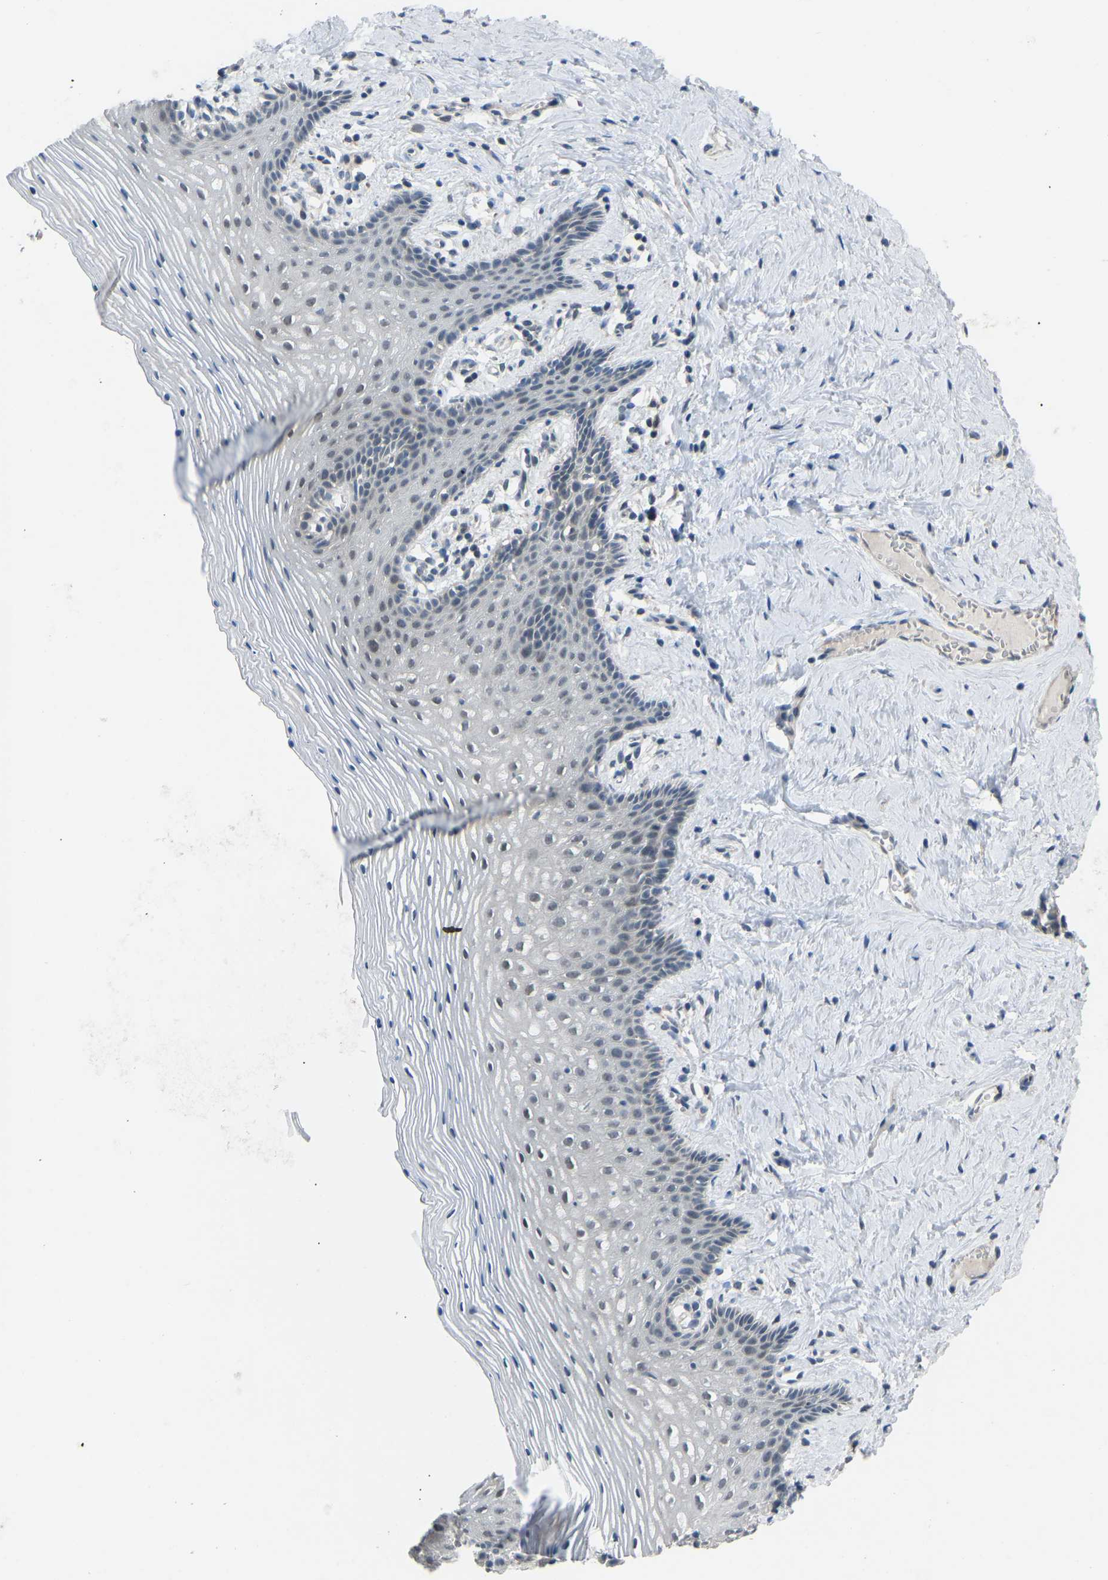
{"staining": {"intensity": "negative", "quantity": "none", "location": "none"}, "tissue": "vagina", "cell_type": "Squamous epithelial cells", "image_type": "normal", "snomed": [{"axis": "morphology", "description": "Normal tissue, NOS"}, {"axis": "topography", "description": "Vagina"}], "caption": "Immunohistochemistry (IHC) image of unremarkable vagina: human vagina stained with DAB displays no significant protein staining in squamous epithelial cells.", "gene": "CDK2AP1", "patient": {"sex": "female", "age": 32}}